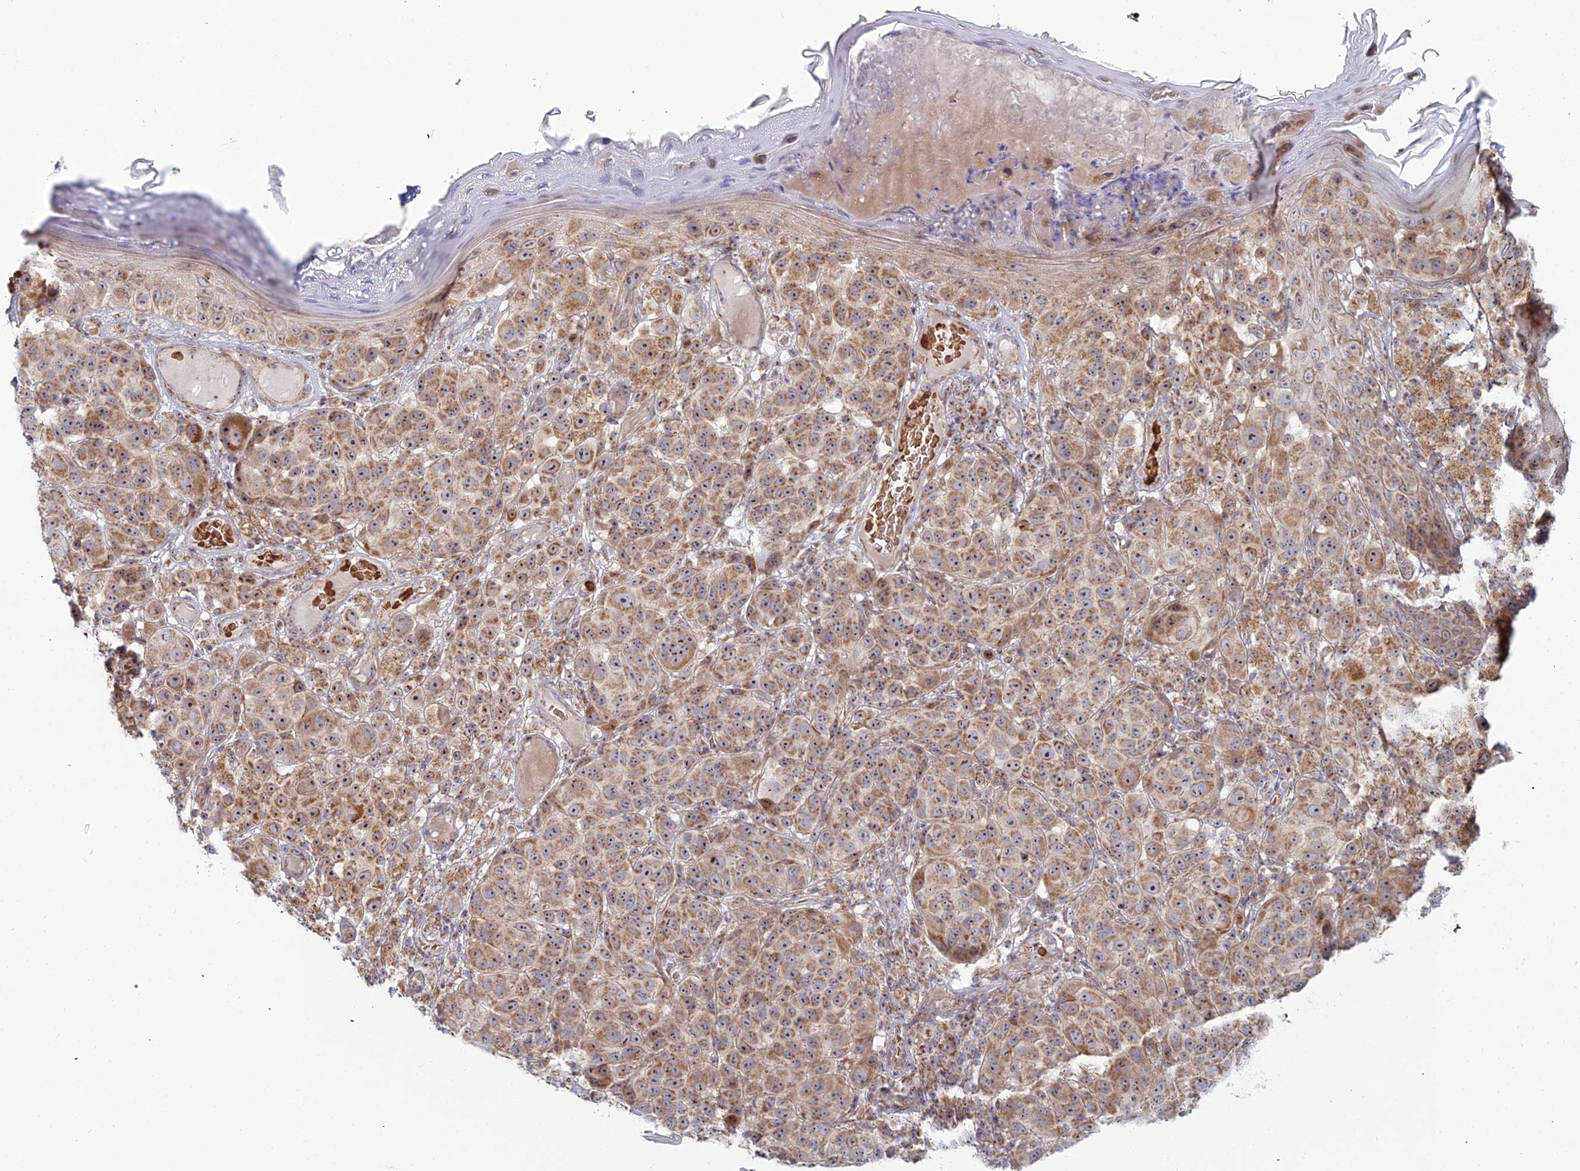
{"staining": {"intensity": "strong", "quantity": ">75%", "location": "cytoplasmic/membranous"}, "tissue": "melanoma", "cell_type": "Tumor cells", "image_type": "cancer", "snomed": [{"axis": "morphology", "description": "Malignant melanoma, NOS"}, {"axis": "topography", "description": "Skin"}], "caption": "Immunohistochemistry (DAB) staining of melanoma shows strong cytoplasmic/membranous protein positivity in approximately >75% of tumor cells. (Brightfield microscopy of DAB IHC at high magnification).", "gene": "SLC35F4", "patient": {"sex": "male", "age": 38}}